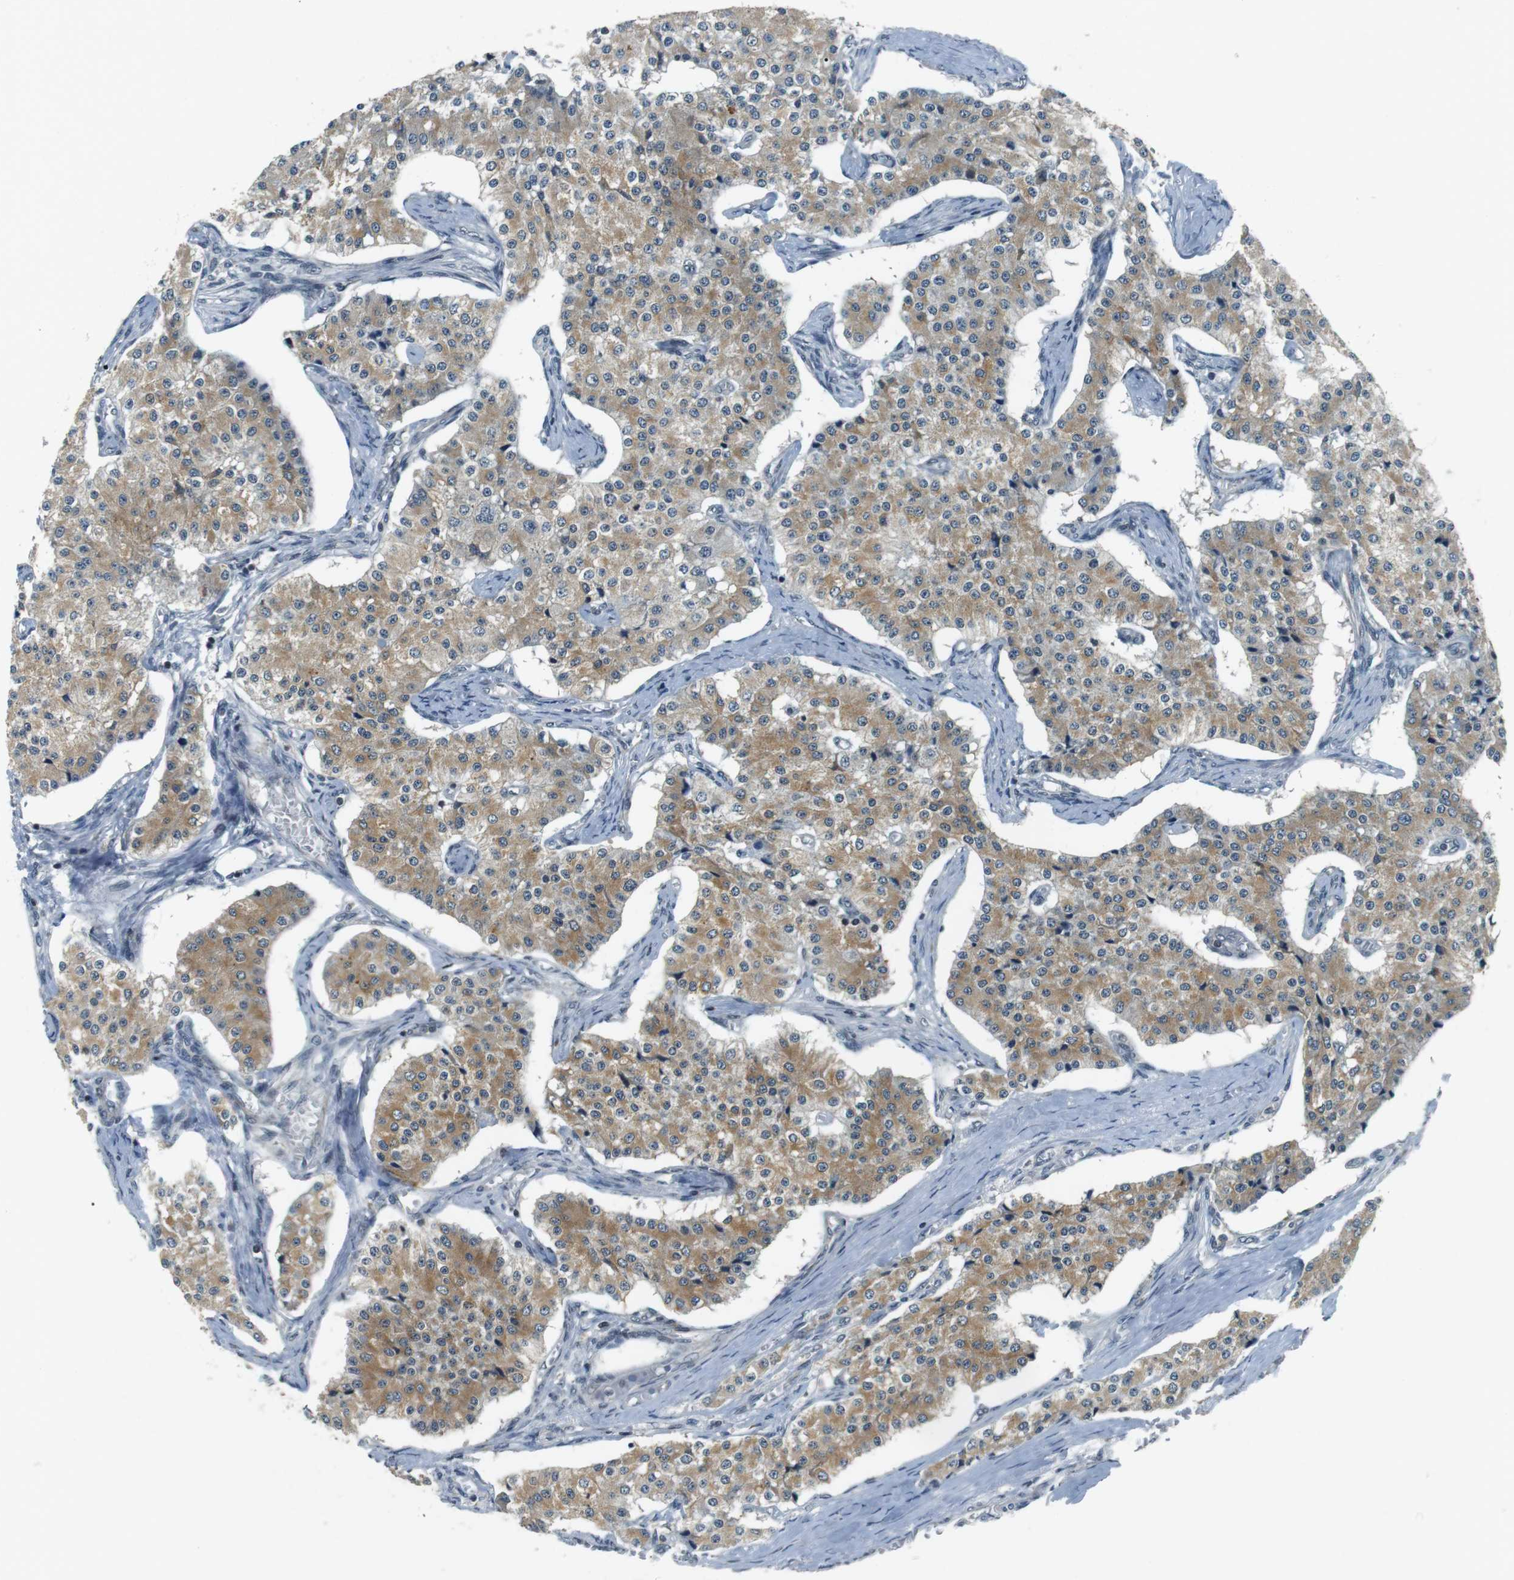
{"staining": {"intensity": "moderate", "quantity": ">75%", "location": "cytoplasmic/membranous"}, "tissue": "carcinoid", "cell_type": "Tumor cells", "image_type": "cancer", "snomed": [{"axis": "morphology", "description": "Carcinoid, malignant, NOS"}, {"axis": "topography", "description": "Colon"}], "caption": "DAB (3,3'-diaminobenzidine) immunohistochemical staining of human carcinoid (malignant) shows moderate cytoplasmic/membranous protein positivity in approximately >75% of tumor cells.", "gene": "BRD4", "patient": {"sex": "female", "age": 52}}